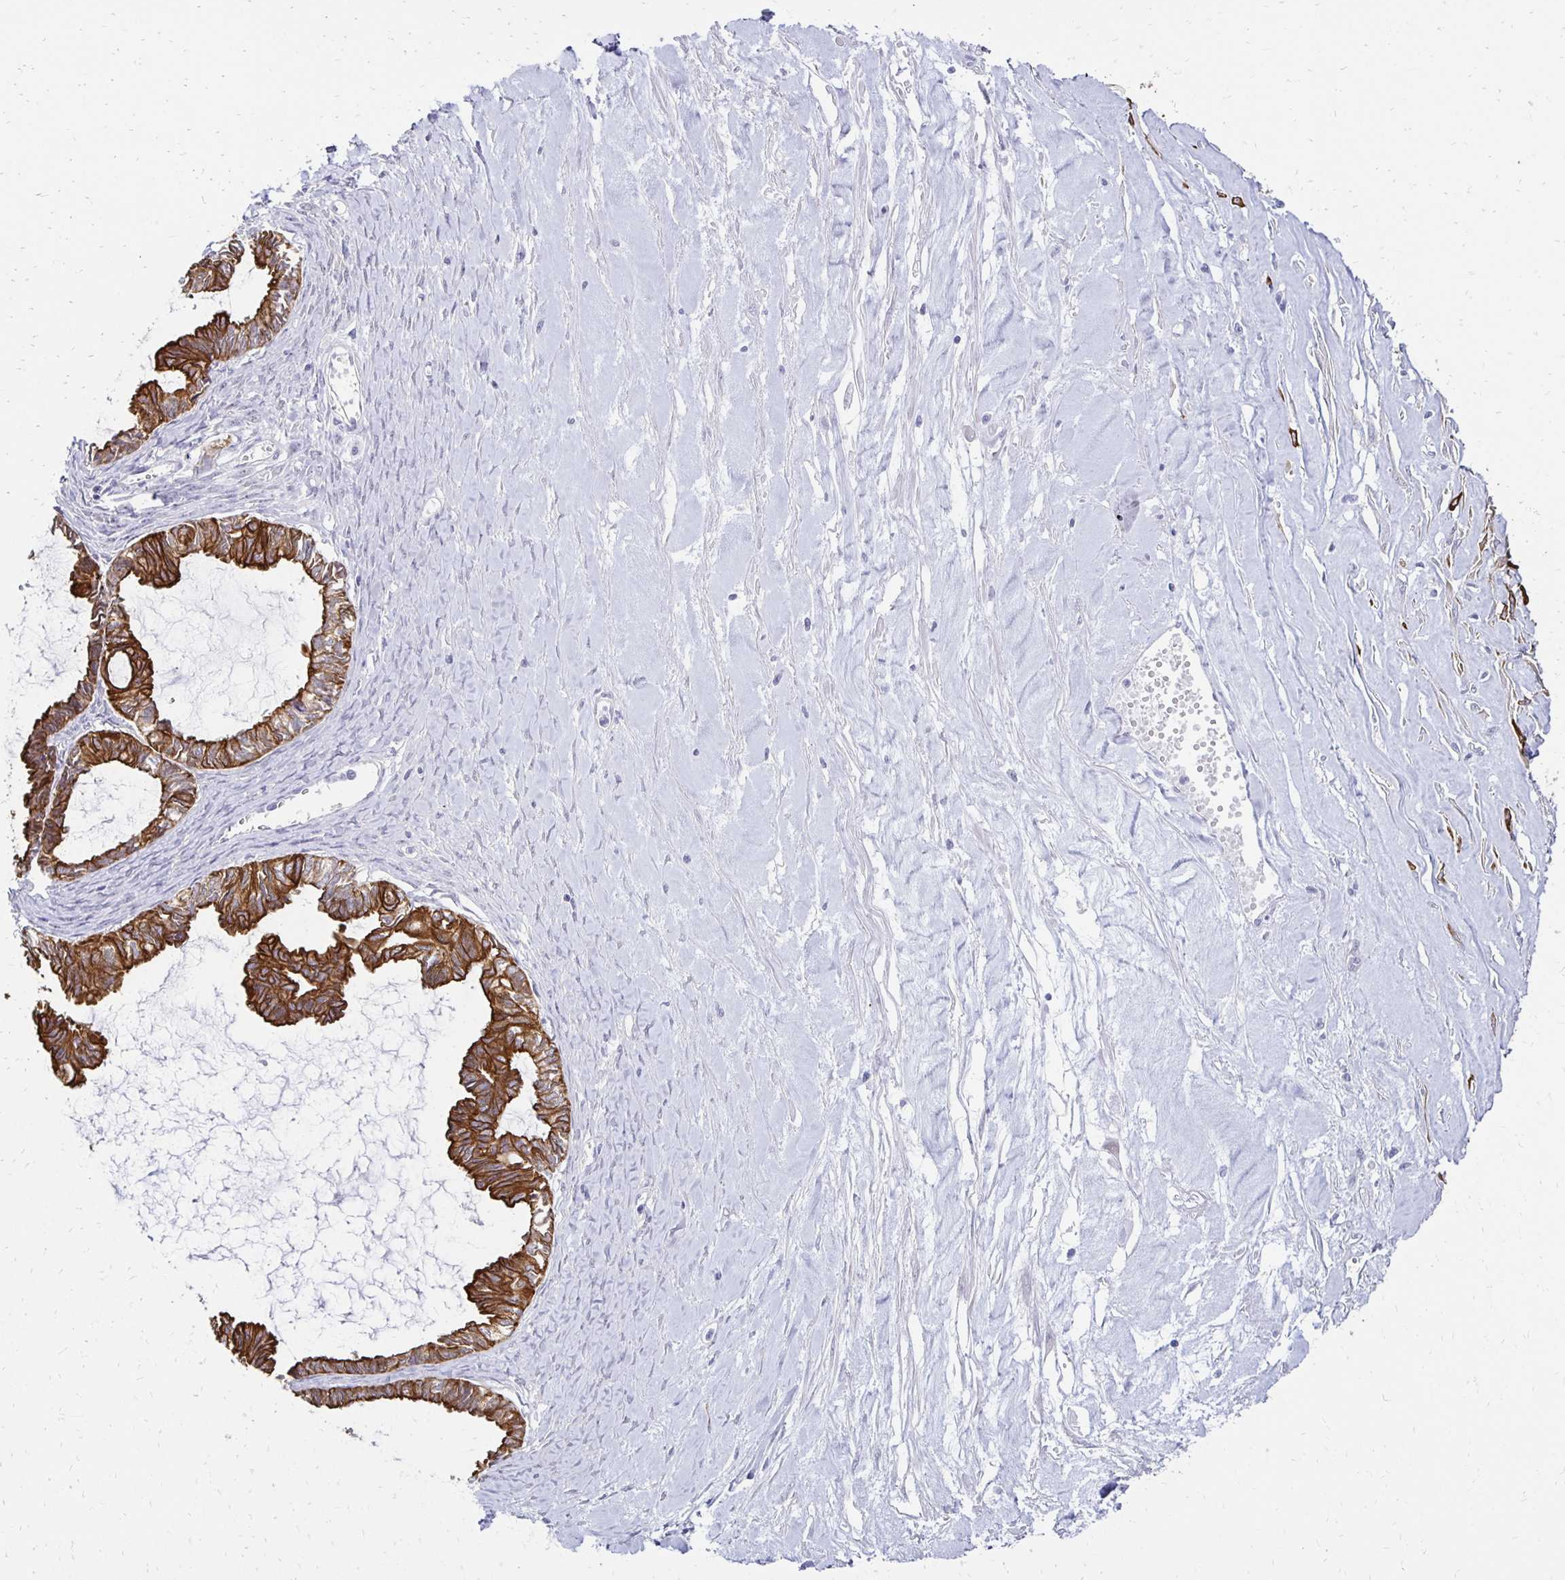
{"staining": {"intensity": "strong", "quantity": ">75%", "location": "cytoplasmic/membranous"}, "tissue": "ovarian cancer", "cell_type": "Tumor cells", "image_type": "cancer", "snomed": [{"axis": "morphology", "description": "Cystadenocarcinoma, mucinous, NOS"}, {"axis": "topography", "description": "Ovary"}], "caption": "Human ovarian cancer stained for a protein (brown) displays strong cytoplasmic/membranous positive positivity in approximately >75% of tumor cells.", "gene": "C1QTNF2", "patient": {"sex": "female", "age": 61}}